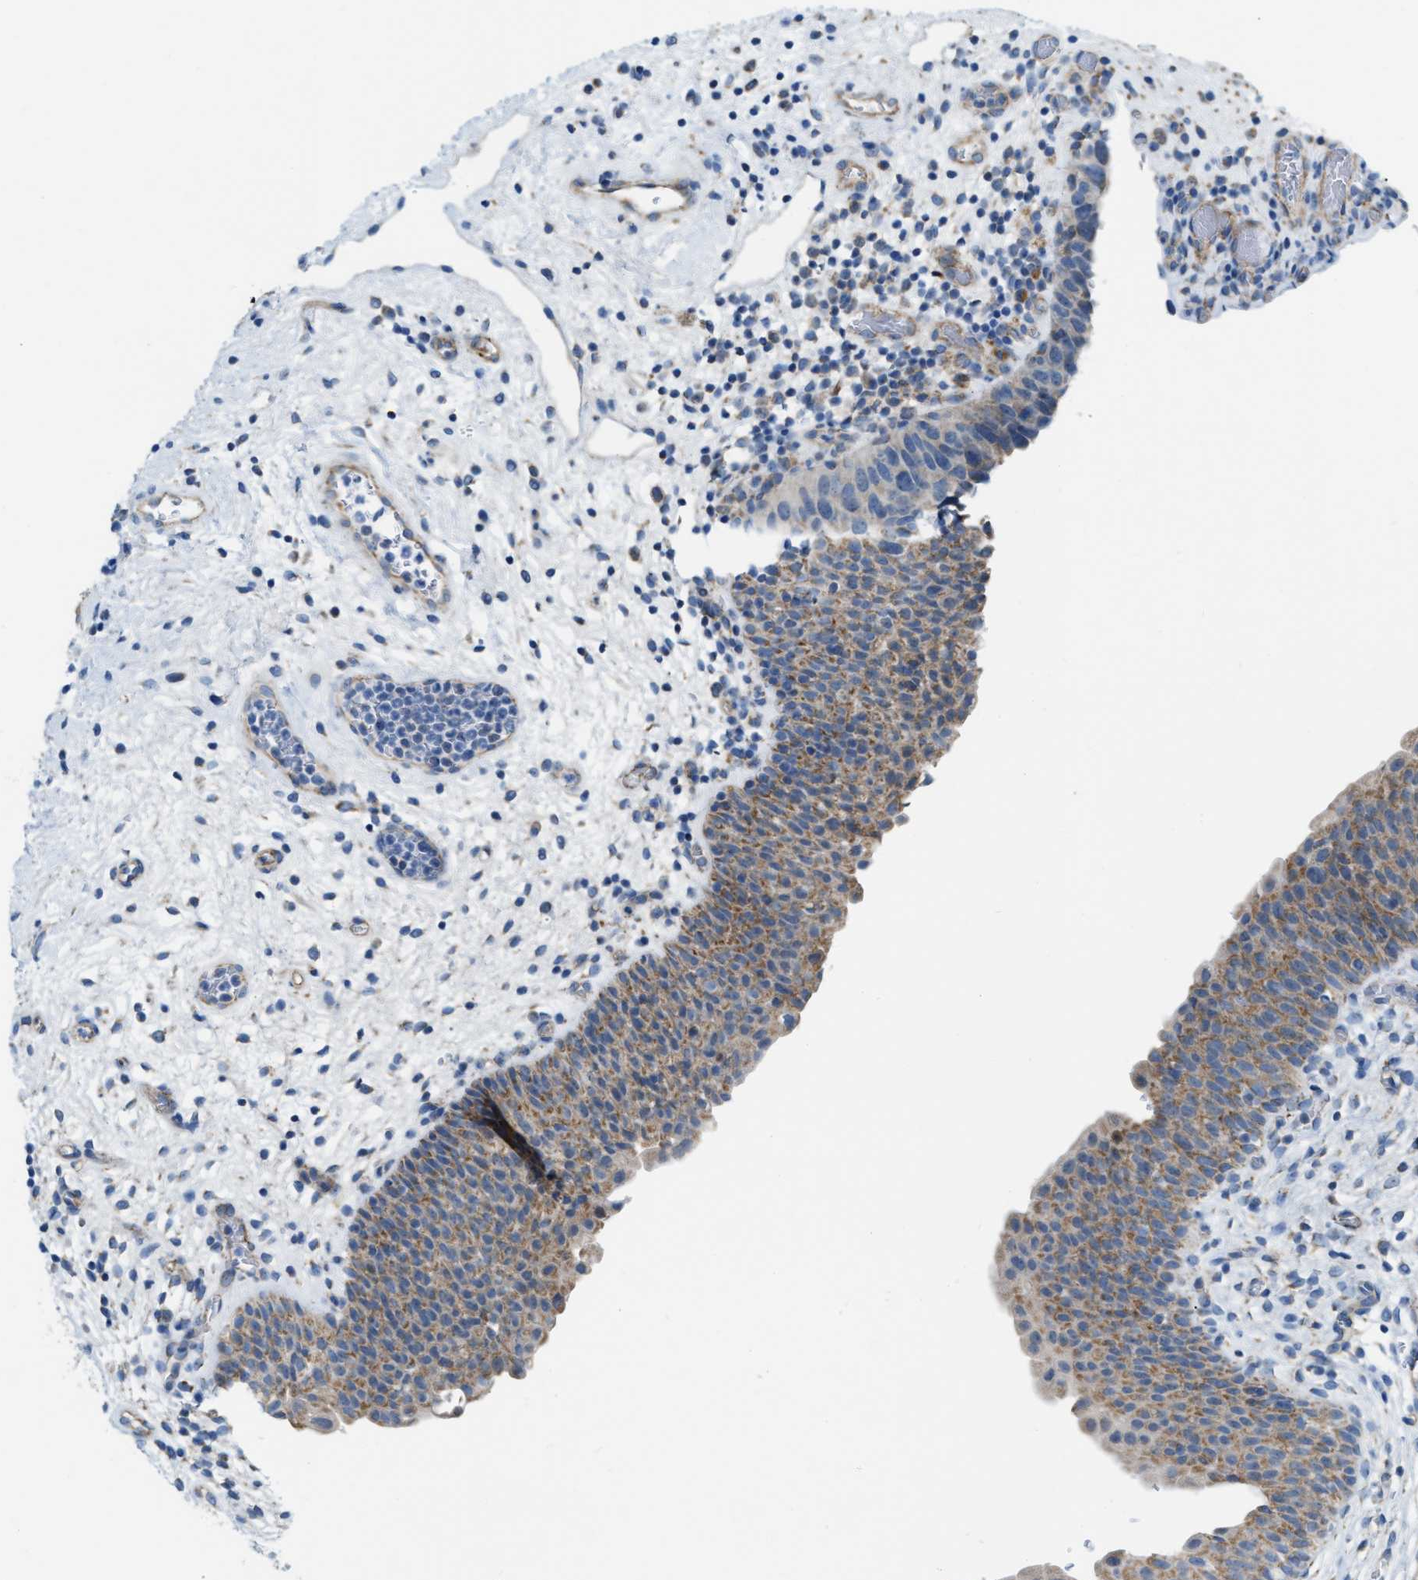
{"staining": {"intensity": "moderate", "quantity": "25%-75%", "location": "cytoplasmic/membranous"}, "tissue": "urinary bladder", "cell_type": "Urothelial cells", "image_type": "normal", "snomed": [{"axis": "morphology", "description": "Normal tissue, NOS"}, {"axis": "topography", "description": "Urinary bladder"}], "caption": "This histopathology image exhibits immunohistochemistry staining of unremarkable urinary bladder, with medium moderate cytoplasmic/membranous positivity in about 25%-75% of urothelial cells.", "gene": "JADE1", "patient": {"sex": "male", "age": 37}}